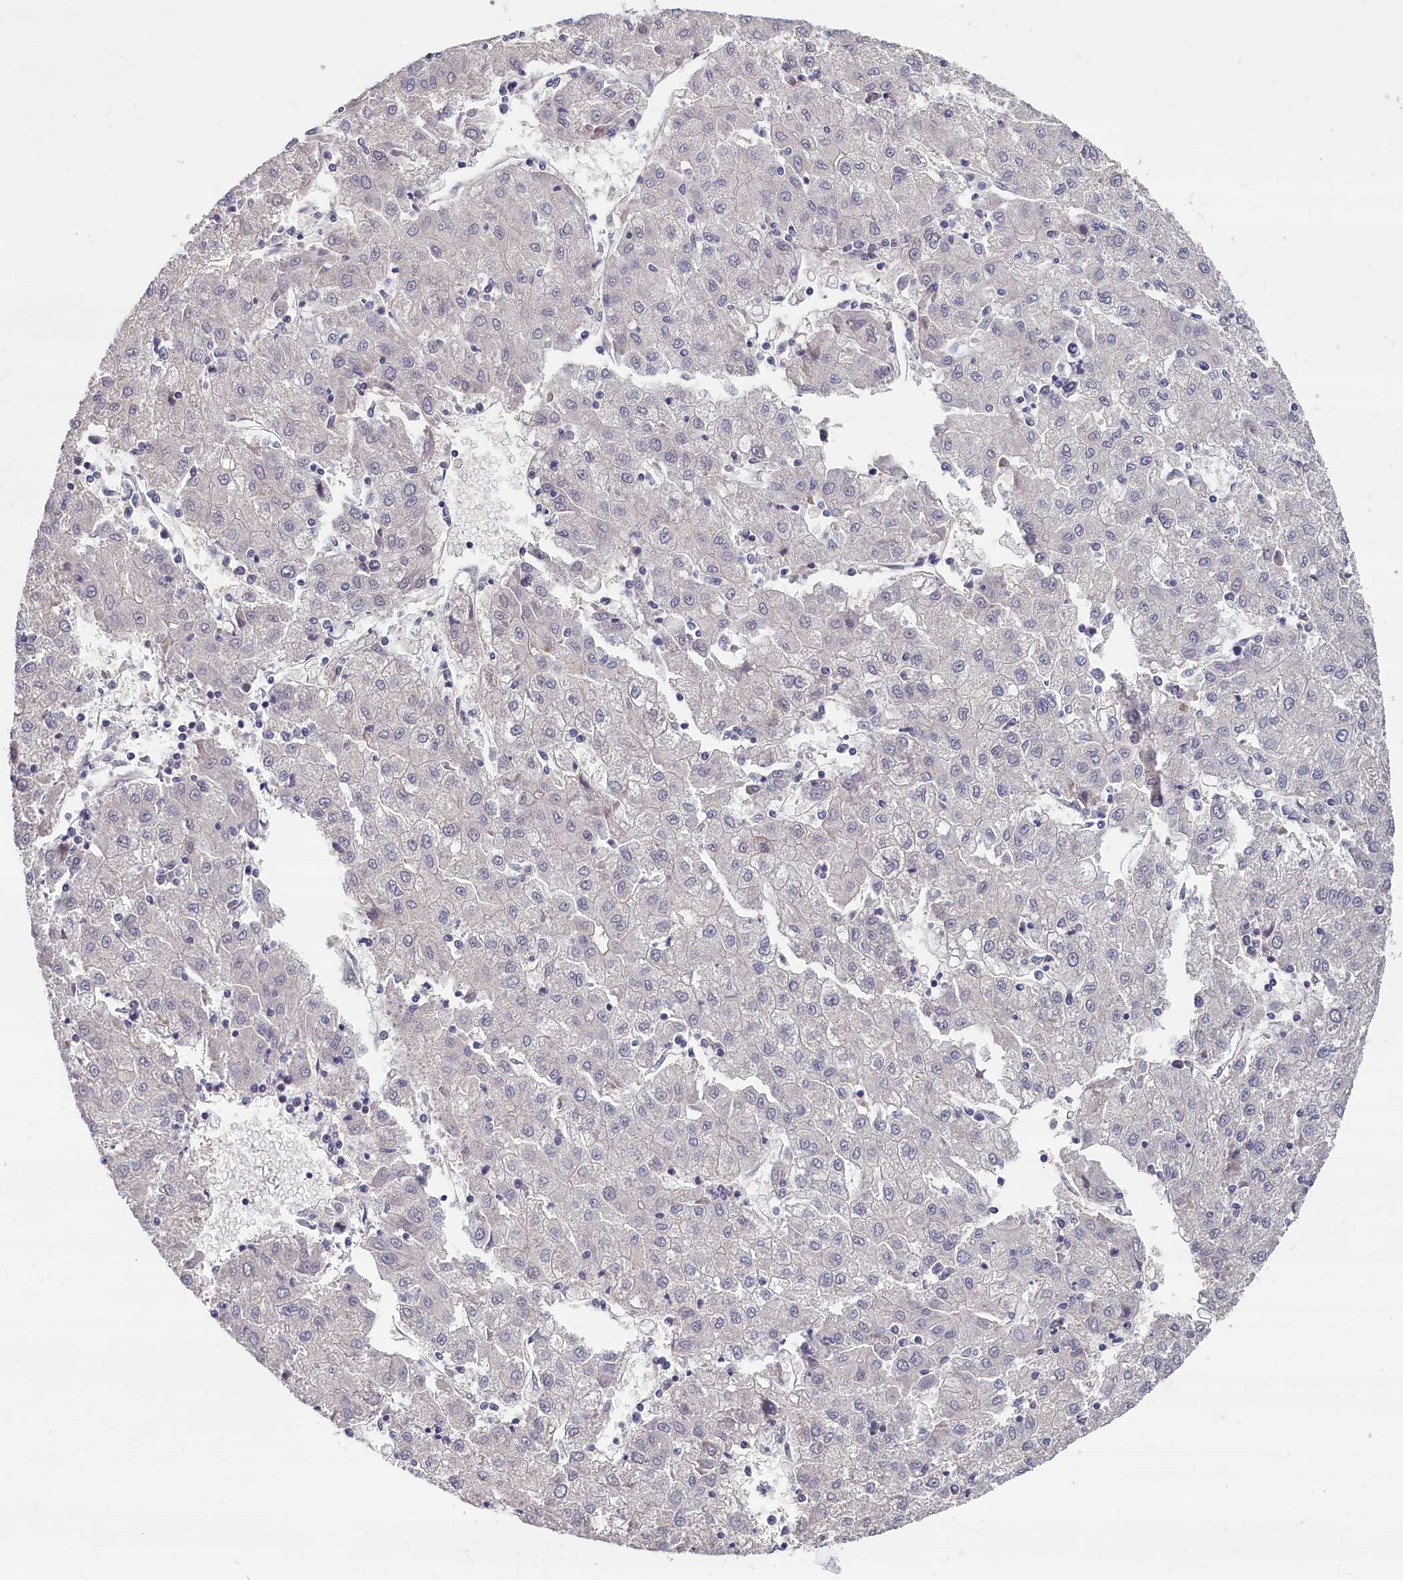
{"staining": {"intensity": "negative", "quantity": "none", "location": "none"}, "tissue": "liver cancer", "cell_type": "Tumor cells", "image_type": "cancer", "snomed": [{"axis": "morphology", "description": "Carcinoma, Hepatocellular, NOS"}, {"axis": "topography", "description": "Liver"}], "caption": "Liver cancer (hepatocellular carcinoma) stained for a protein using immunohistochemistry reveals no expression tumor cells.", "gene": "ASXL3", "patient": {"sex": "male", "age": 72}}